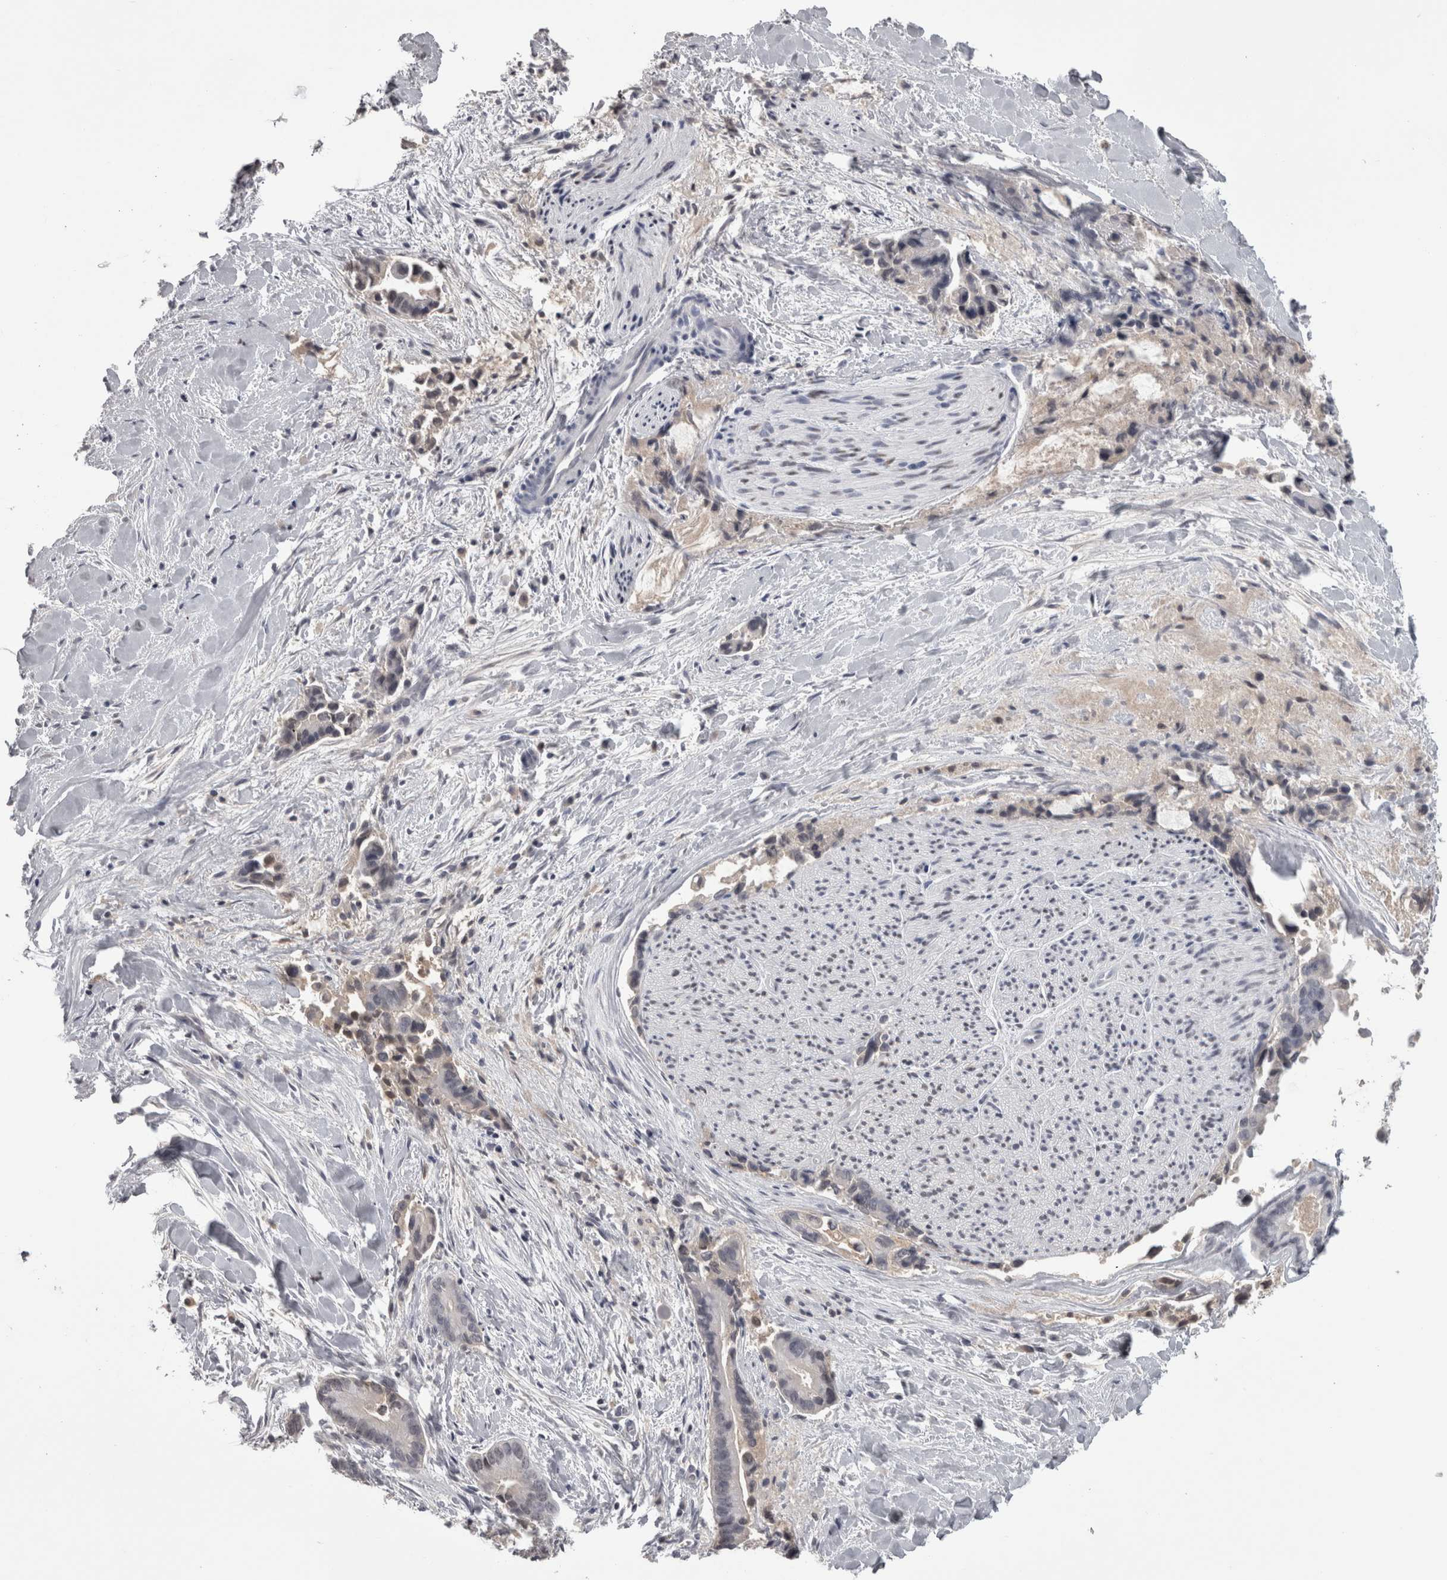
{"staining": {"intensity": "negative", "quantity": "none", "location": "none"}, "tissue": "liver cancer", "cell_type": "Tumor cells", "image_type": "cancer", "snomed": [{"axis": "morphology", "description": "Cholangiocarcinoma"}, {"axis": "topography", "description": "Liver"}], "caption": "Tumor cells show no significant expression in liver cancer.", "gene": "SAA4", "patient": {"sex": "female", "age": 55}}